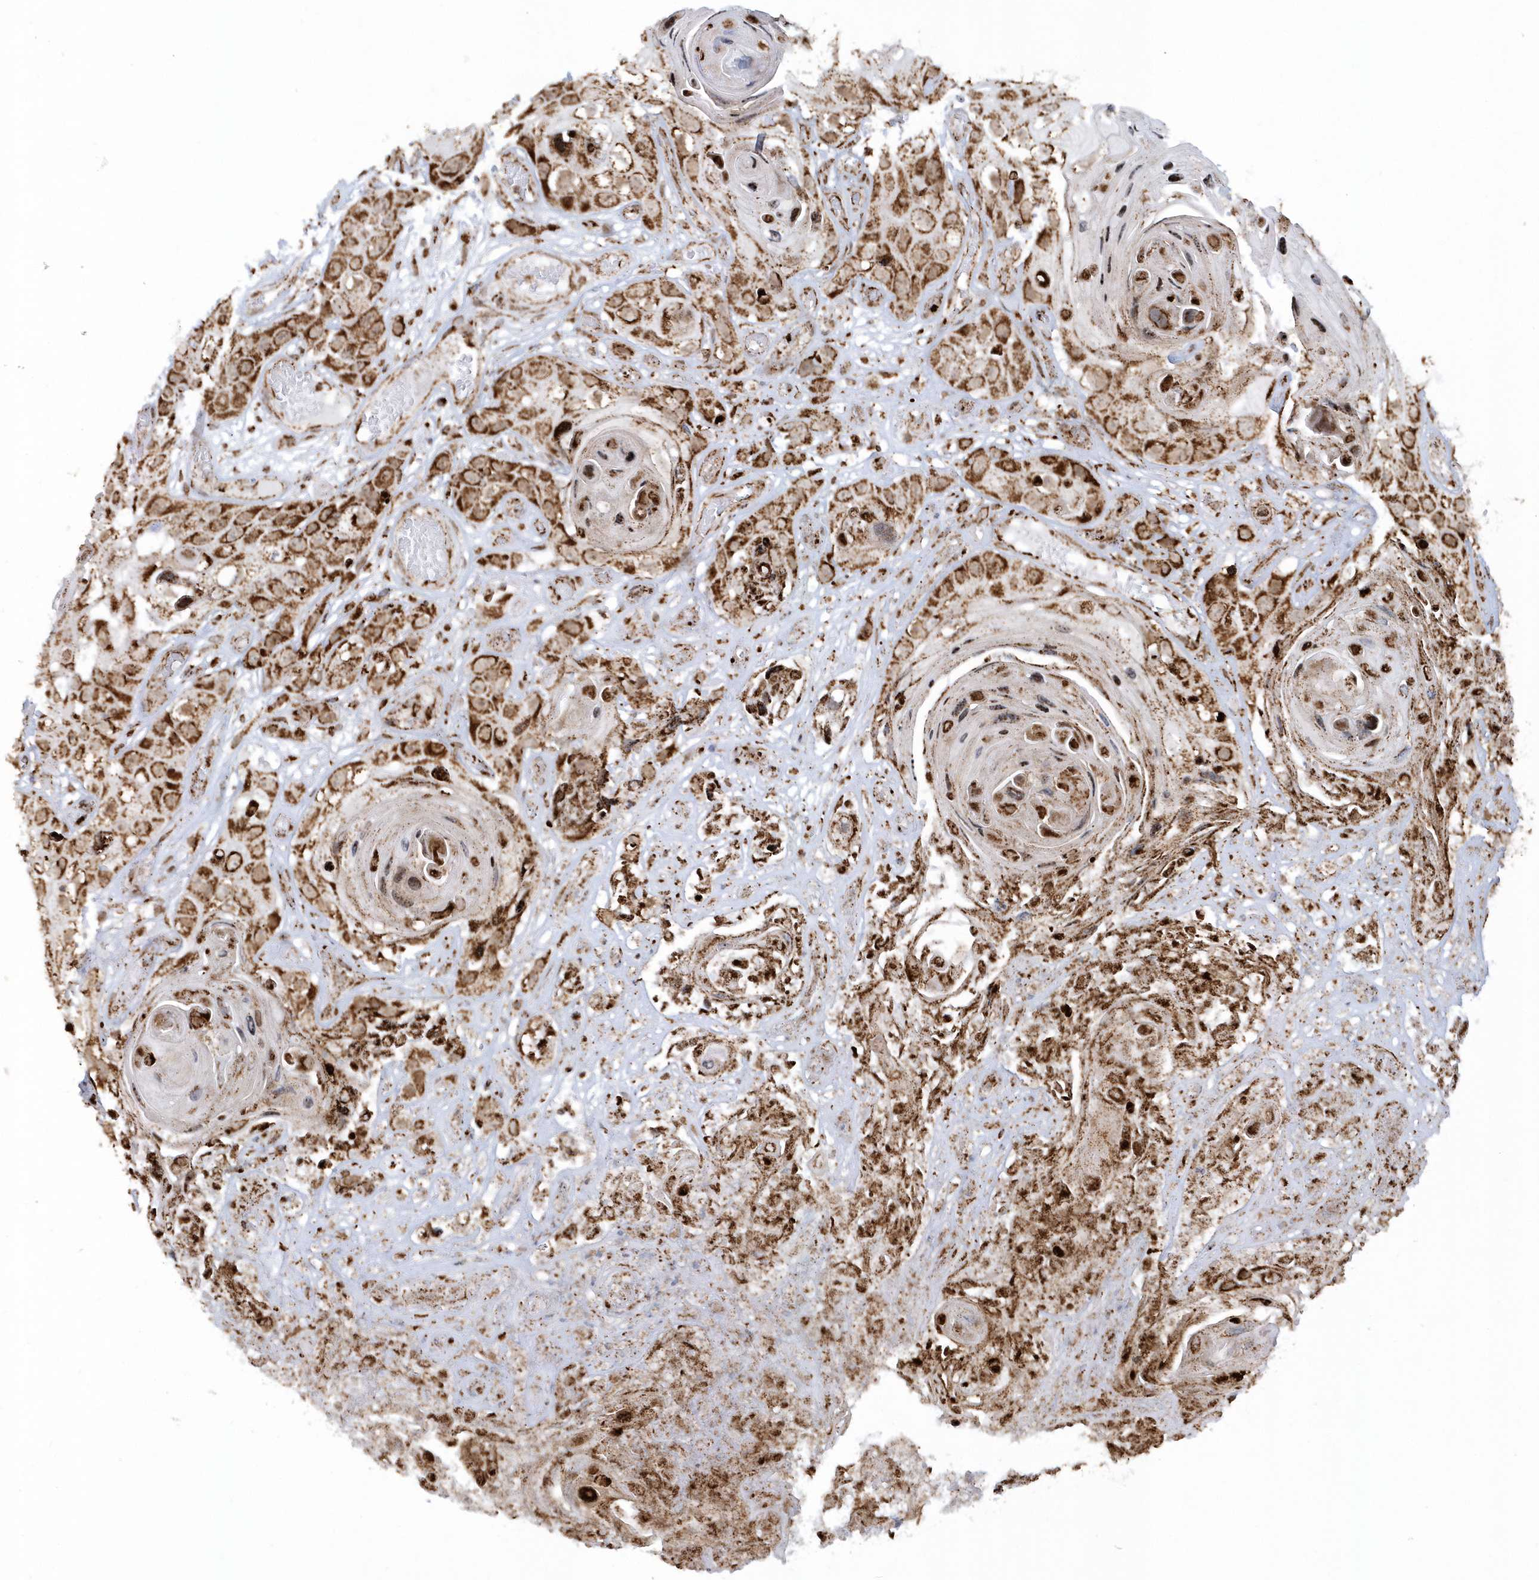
{"staining": {"intensity": "strong", "quantity": ">75%", "location": "cytoplasmic/membranous"}, "tissue": "skin cancer", "cell_type": "Tumor cells", "image_type": "cancer", "snomed": [{"axis": "morphology", "description": "Squamous cell carcinoma, NOS"}, {"axis": "topography", "description": "Skin"}], "caption": "Brown immunohistochemical staining in skin squamous cell carcinoma shows strong cytoplasmic/membranous expression in about >75% of tumor cells. The staining was performed using DAB (3,3'-diaminobenzidine) to visualize the protein expression in brown, while the nuclei were stained in blue with hematoxylin (Magnification: 20x).", "gene": "CRY2", "patient": {"sex": "male", "age": 55}}